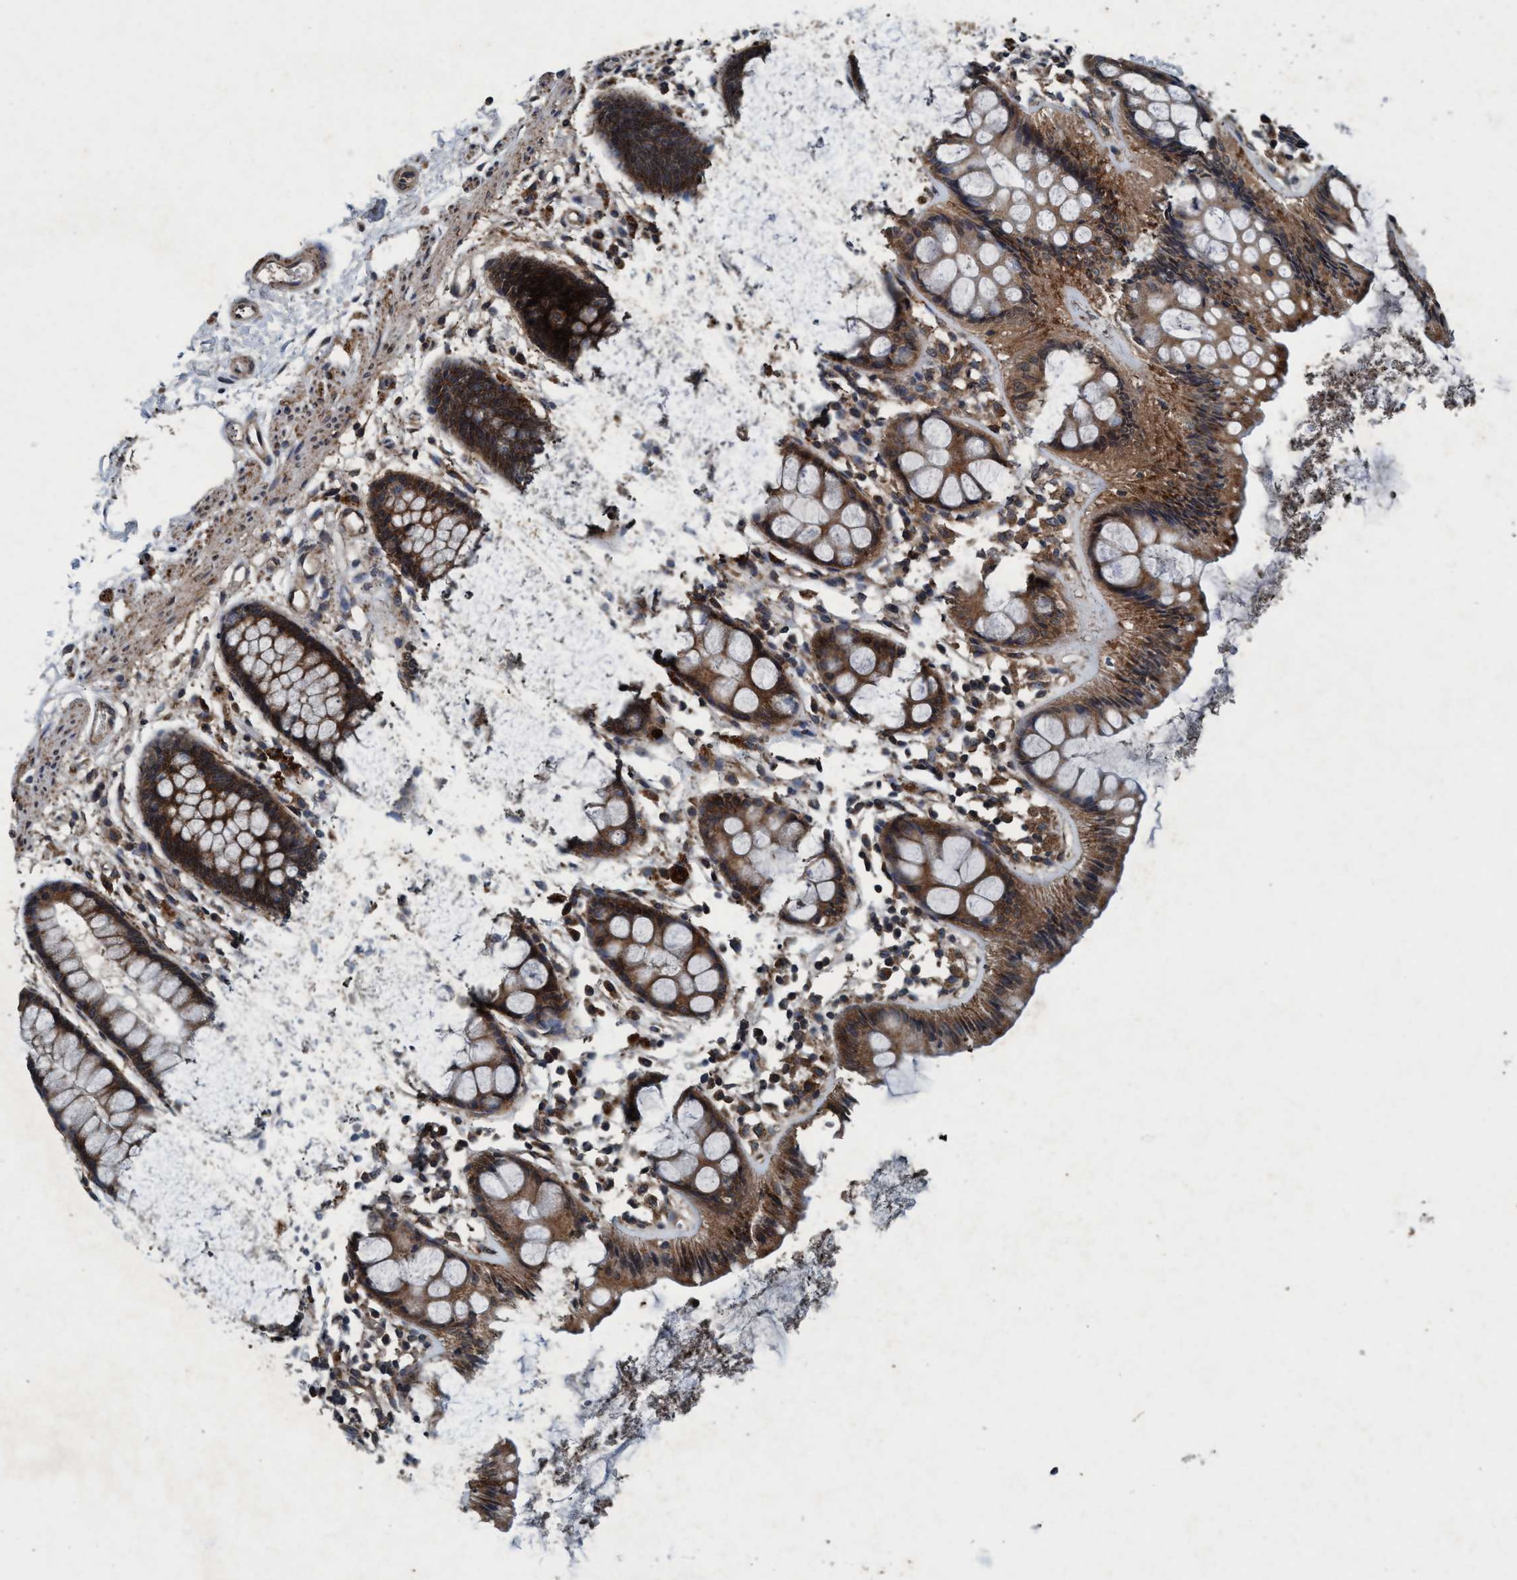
{"staining": {"intensity": "strong", "quantity": ">75%", "location": "cytoplasmic/membranous"}, "tissue": "rectum", "cell_type": "Glandular cells", "image_type": "normal", "snomed": [{"axis": "morphology", "description": "Normal tissue, NOS"}, {"axis": "topography", "description": "Rectum"}], "caption": "IHC staining of unremarkable rectum, which exhibits high levels of strong cytoplasmic/membranous expression in approximately >75% of glandular cells indicating strong cytoplasmic/membranous protein expression. The staining was performed using DAB (brown) for protein detection and nuclei were counterstained in hematoxylin (blue).", "gene": "AKT1S1", "patient": {"sex": "female", "age": 66}}